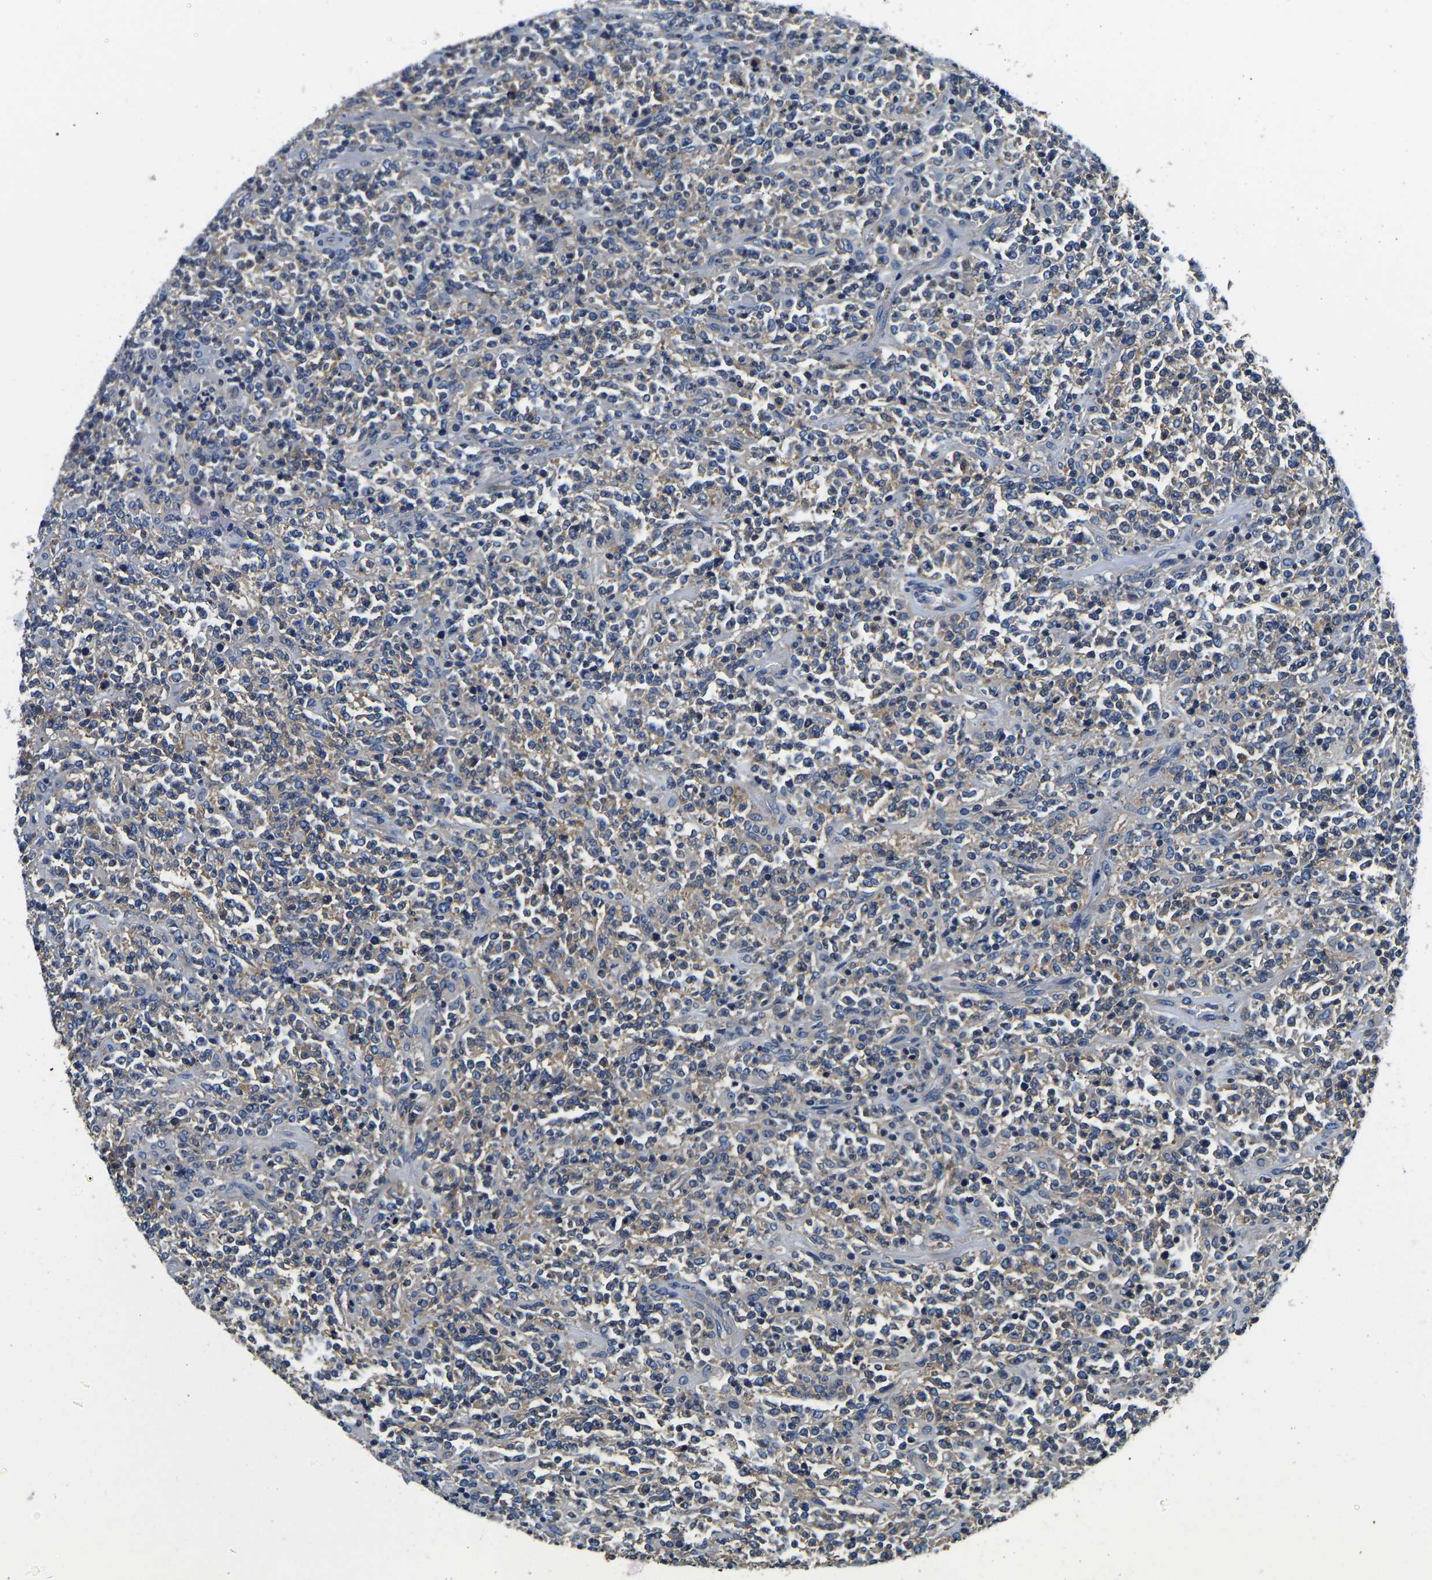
{"staining": {"intensity": "negative", "quantity": "none", "location": "none"}, "tissue": "lymphoma", "cell_type": "Tumor cells", "image_type": "cancer", "snomed": [{"axis": "morphology", "description": "Malignant lymphoma, non-Hodgkin's type, High grade"}, {"axis": "topography", "description": "Soft tissue"}], "caption": "A photomicrograph of human lymphoma is negative for staining in tumor cells.", "gene": "SH3GLB1", "patient": {"sex": "male", "age": 18}}